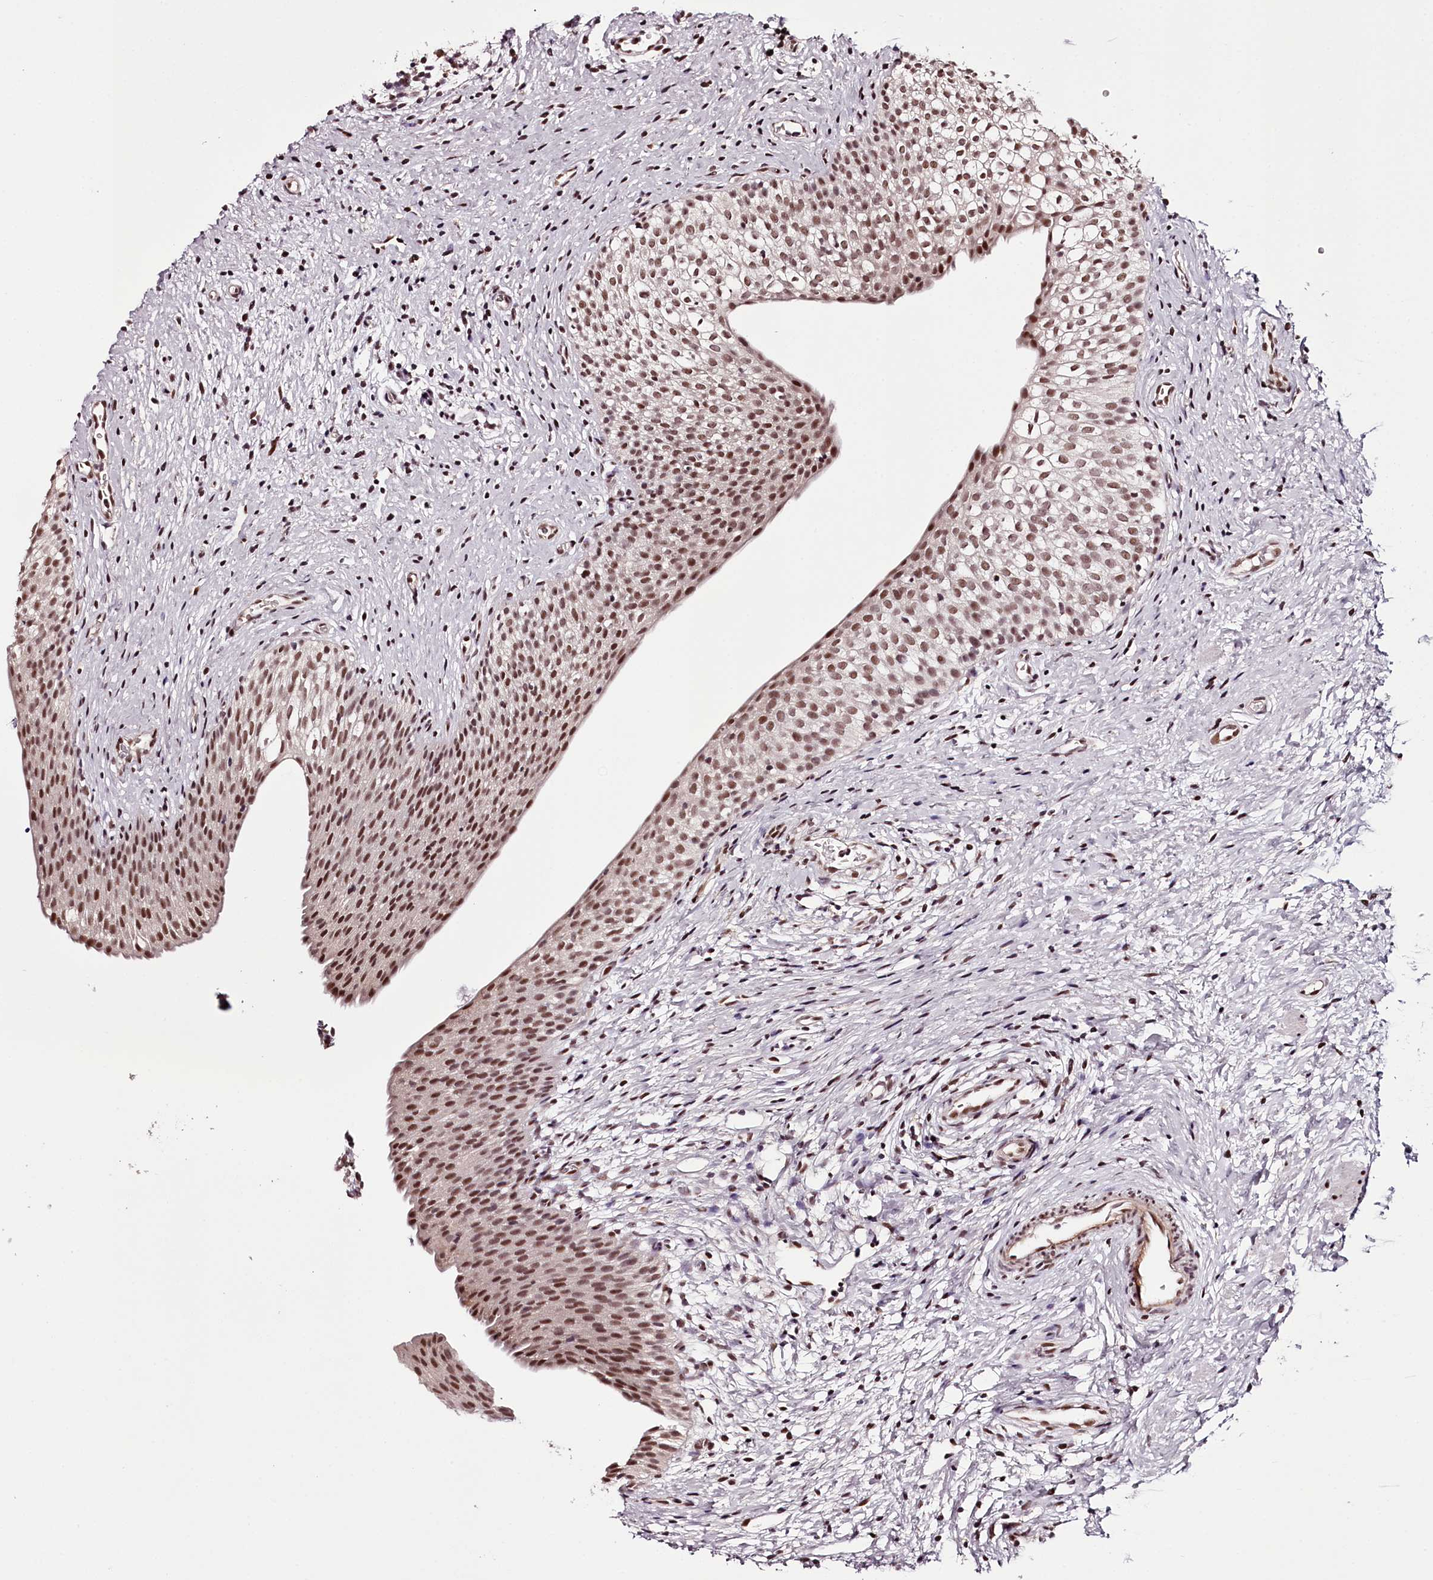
{"staining": {"intensity": "moderate", "quantity": ">75%", "location": "nuclear"}, "tissue": "urinary bladder", "cell_type": "Urothelial cells", "image_type": "normal", "snomed": [{"axis": "morphology", "description": "Normal tissue, NOS"}, {"axis": "topography", "description": "Urinary bladder"}], "caption": "Normal urinary bladder reveals moderate nuclear expression in approximately >75% of urothelial cells The protein of interest is shown in brown color, while the nuclei are stained blue..", "gene": "TTC33", "patient": {"sex": "male", "age": 1}}